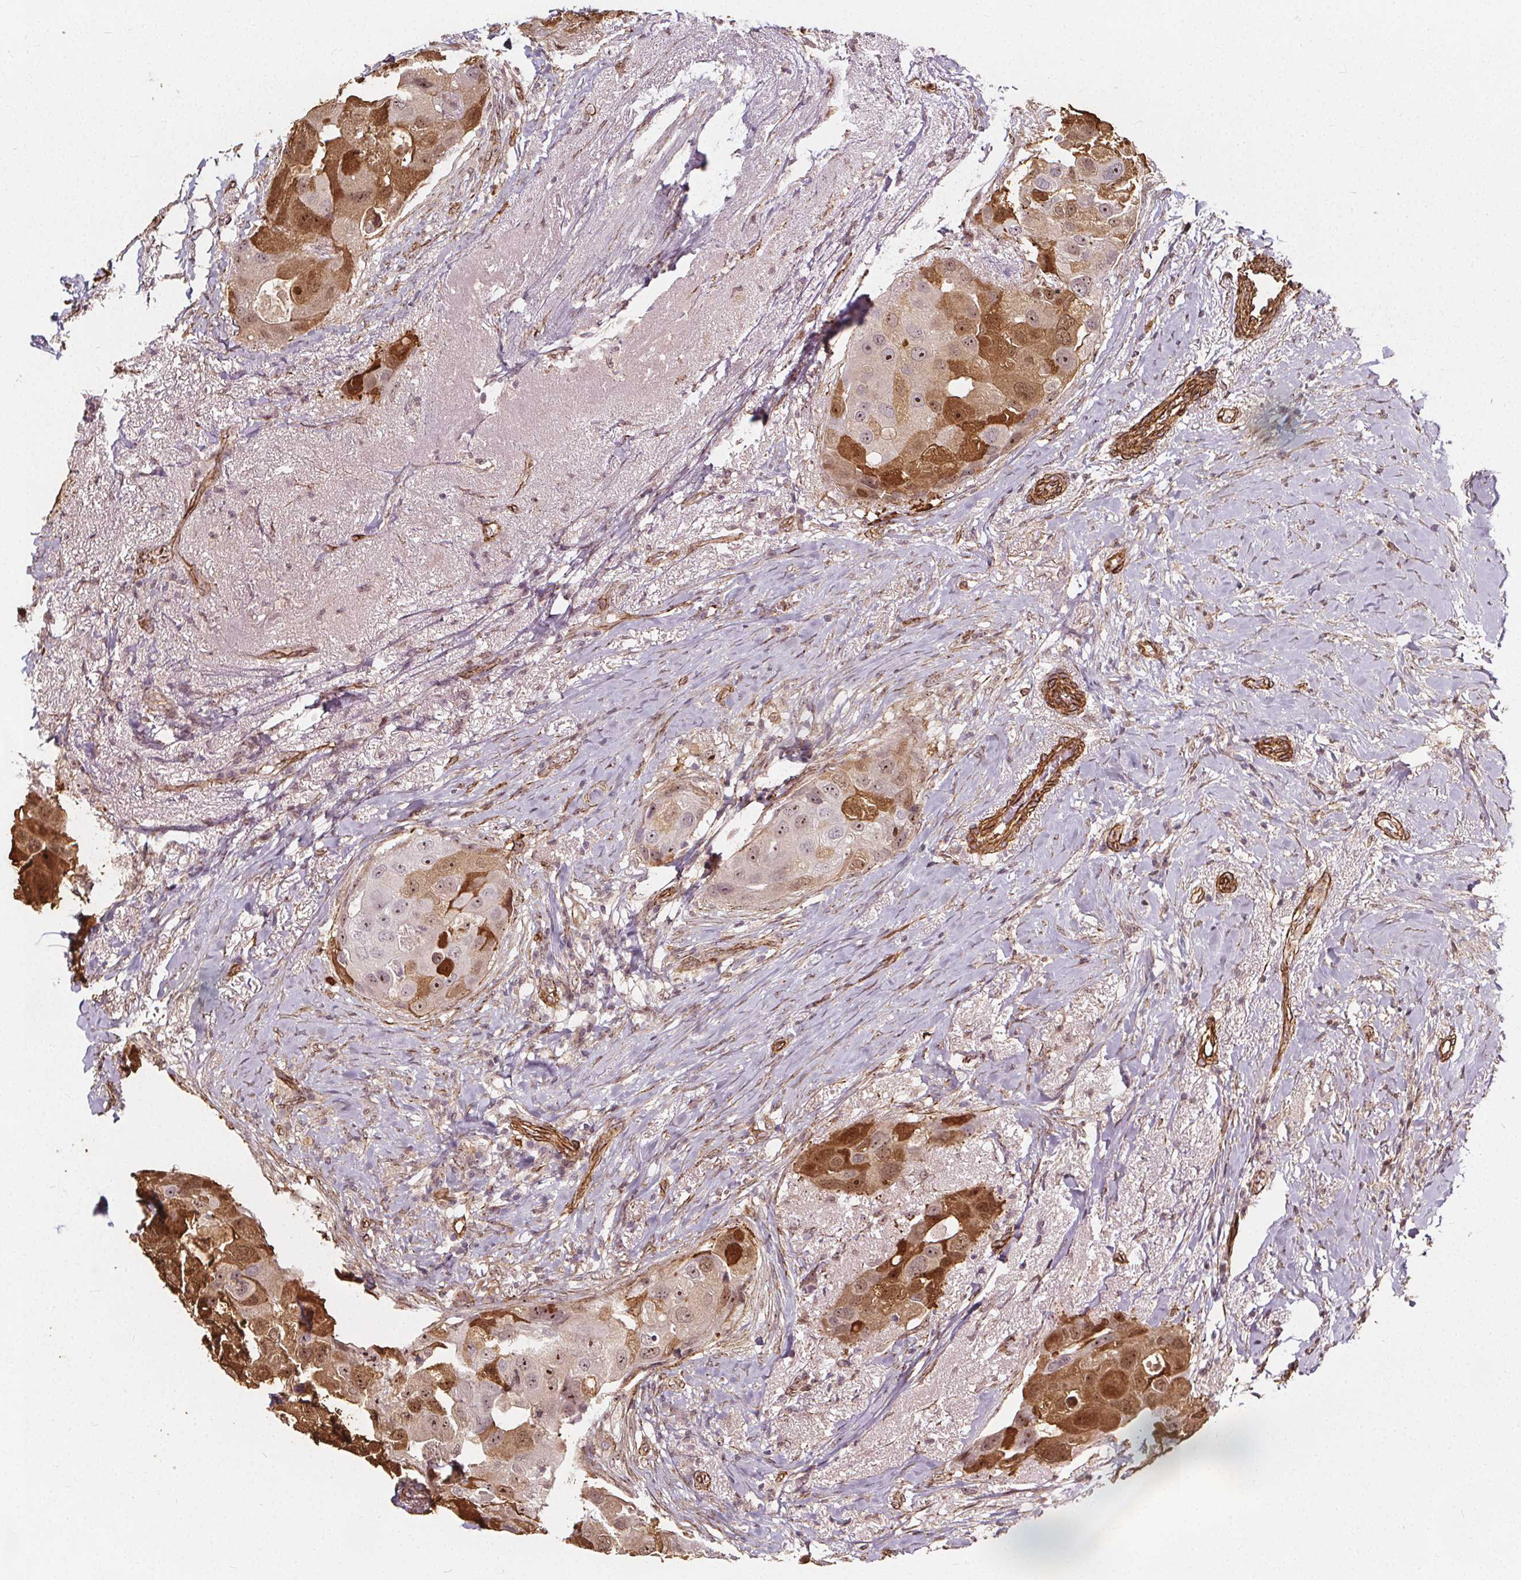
{"staining": {"intensity": "moderate", "quantity": ">75%", "location": "cytoplasmic/membranous,nuclear"}, "tissue": "breast cancer", "cell_type": "Tumor cells", "image_type": "cancer", "snomed": [{"axis": "morphology", "description": "Duct carcinoma"}, {"axis": "topography", "description": "Breast"}], "caption": "DAB (3,3'-diaminobenzidine) immunohistochemical staining of human breast invasive ductal carcinoma demonstrates moderate cytoplasmic/membranous and nuclear protein positivity in about >75% of tumor cells. Nuclei are stained in blue.", "gene": "HAS1", "patient": {"sex": "female", "age": 43}}